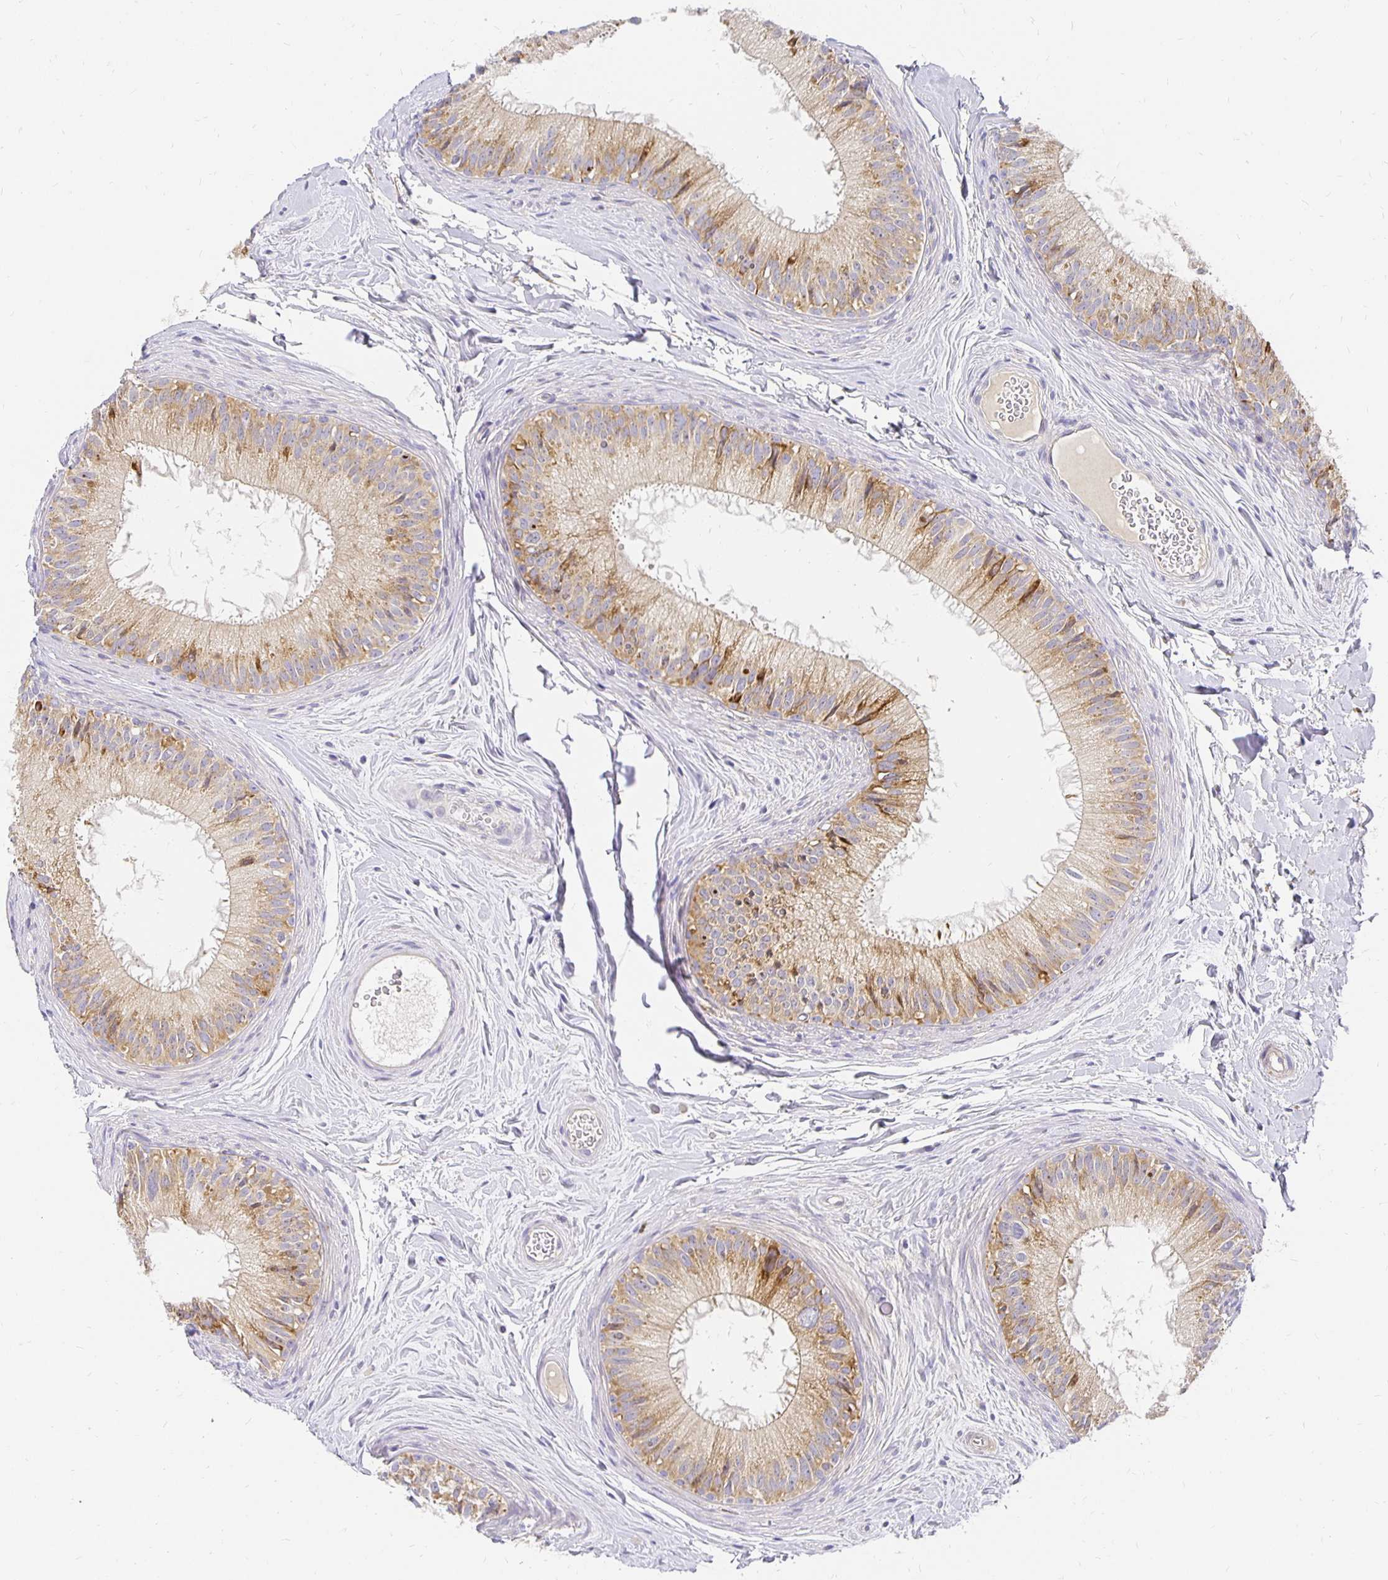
{"staining": {"intensity": "moderate", "quantity": "25%-75%", "location": "cytoplasmic/membranous"}, "tissue": "epididymis", "cell_type": "Glandular cells", "image_type": "normal", "snomed": [{"axis": "morphology", "description": "Normal tissue, NOS"}, {"axis": "topography", "description": "Epididymis"}], "caption": "A photomicrograph of epididymis stained for a protein reveals moderate cytoplasmic/membranous brown staining in glandular cells.", "gene": "PLOD1", "patient": {"sex": "male", "age": 44}}